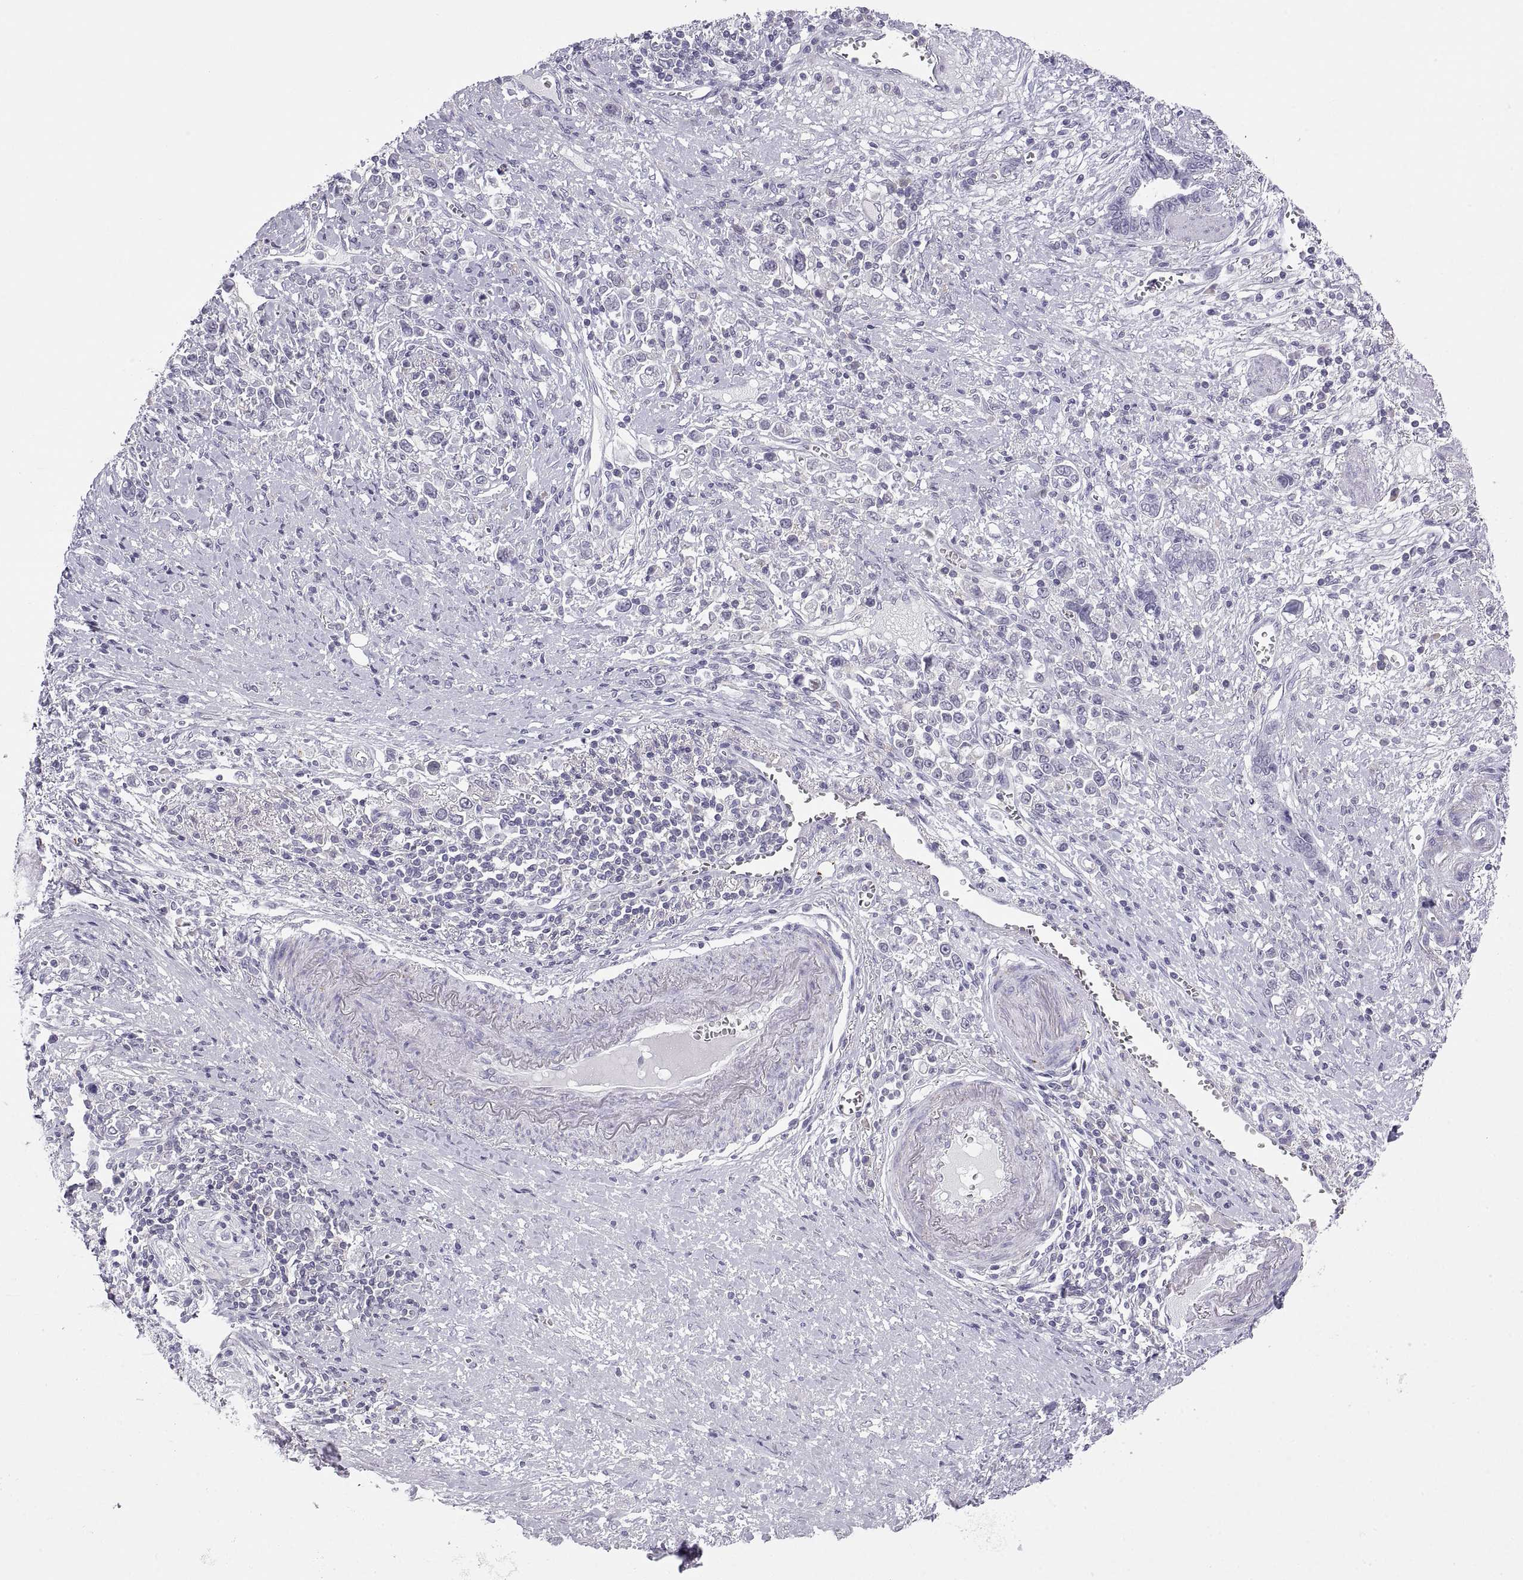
{"staining": {"intensity": "negative", "quantity": "none", "location": "none"}, "tissue": "stomach cancer", "cell_type": "Tumor cells", "image_type": "cancer", "snomed": [{"axis": "morphology", "description": "Adenocarcinoma, NOS"}, {"axis": "topography", "description": "Stomach"}], "caption": "Immunohistochemistry (IHC) micrograph of stomach cancer stained for a protein (brown), which shows no positivity in tumor cells.", "gene": "RGS19", "patient": {"sex": "male", "age": 63}}